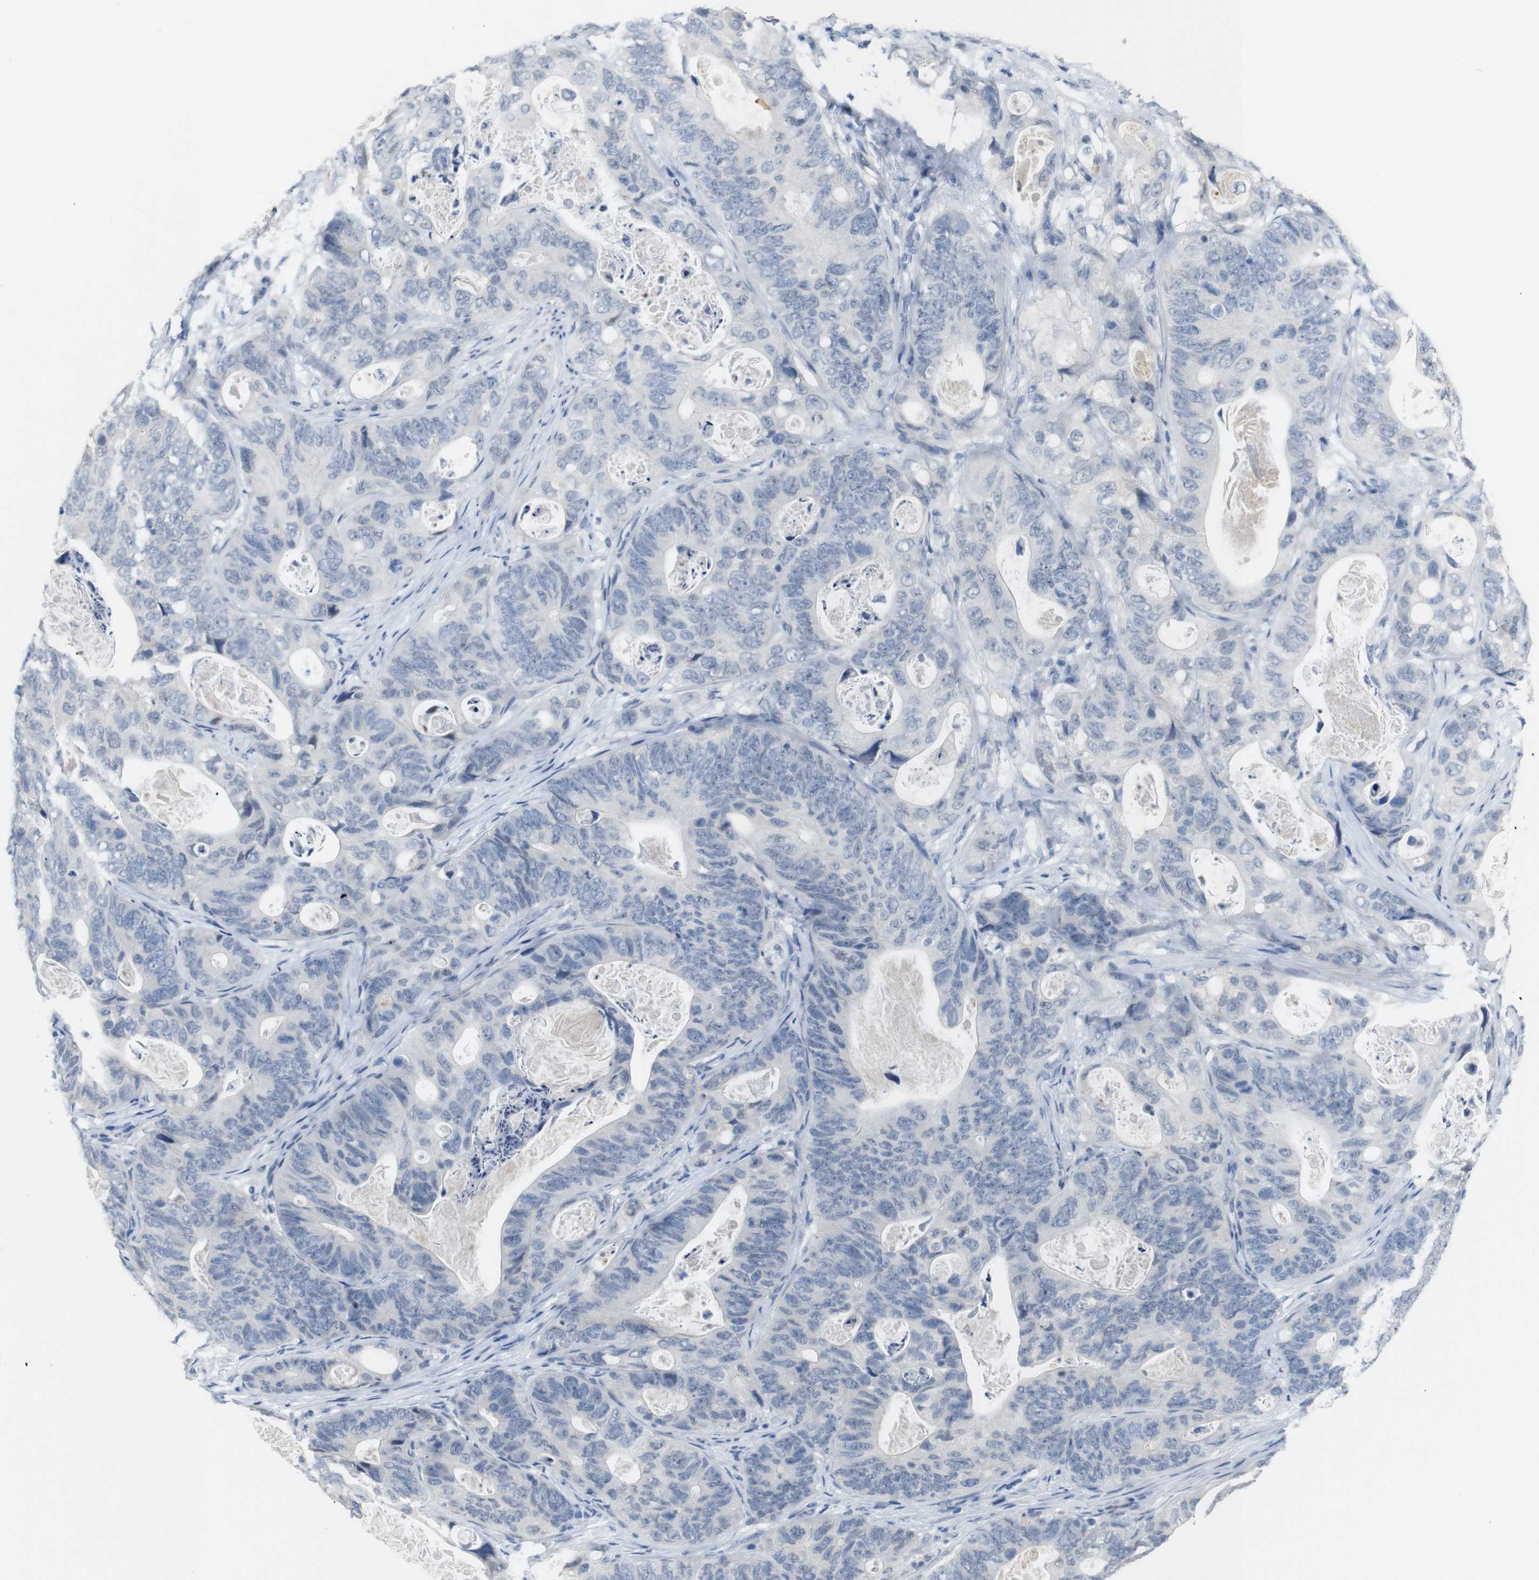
{"staining": {"intensity": "negative", "quantity": "none", "location": "none"}, "tissue": "stomach cancer", "cell_type": "Tumor cells", "image_type": "cancer", "snomed": [{"axis": "morphology", "description": "Adenocarcinoma, NOS"}, {"axis": "topography", "description": "Stomach"}], "caption": "The histopathology image shows no staining of tumor cells in stomach cancer (adenocarcinoma).", "gene": "CHRM5", "patient": {"sex": "female", "age": 89}}